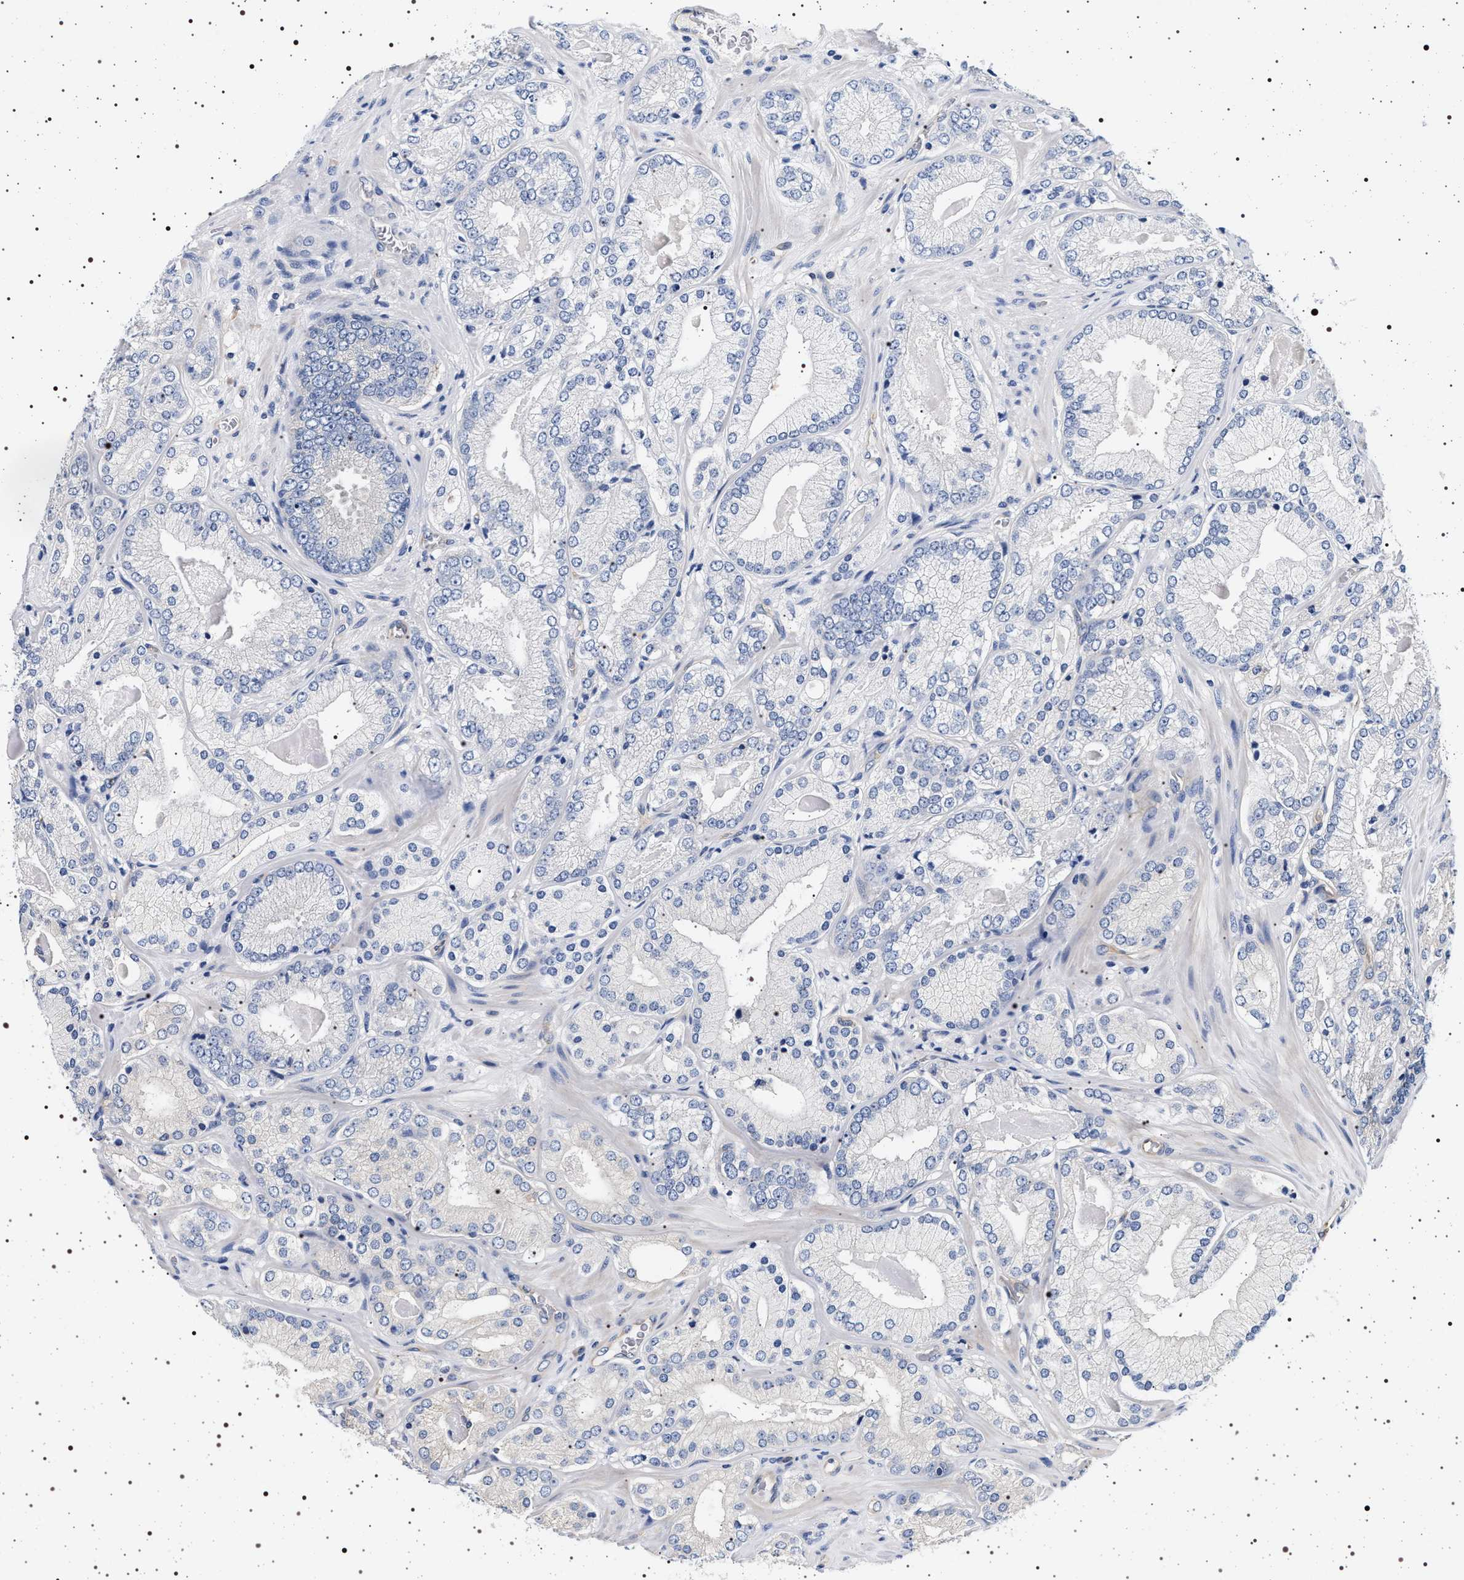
{"staining": {"intensity": "negative", "quantity": "none", "location": "none"}, "tissue": "prostate cancer", "cell_type": "Tumor cells", "image_type": "cancer", "snomed": [{"axis": "morphology", "description": "Adenocarcinoma, Low grade"}, {"axis": "topography", "description": "Prostate"}], "caption": "Photomicrograph shows no significant protein positivity in tumor cells of adenocarcinoma (low-grade) (prostate). (Stains: DAB immunohistochemistry with hematoxylin counter stain, Microscopy: brightfield microscopy at high magnification).", "gene": "HSD17B1", "patient": {"sex": "male", "age": 65}}